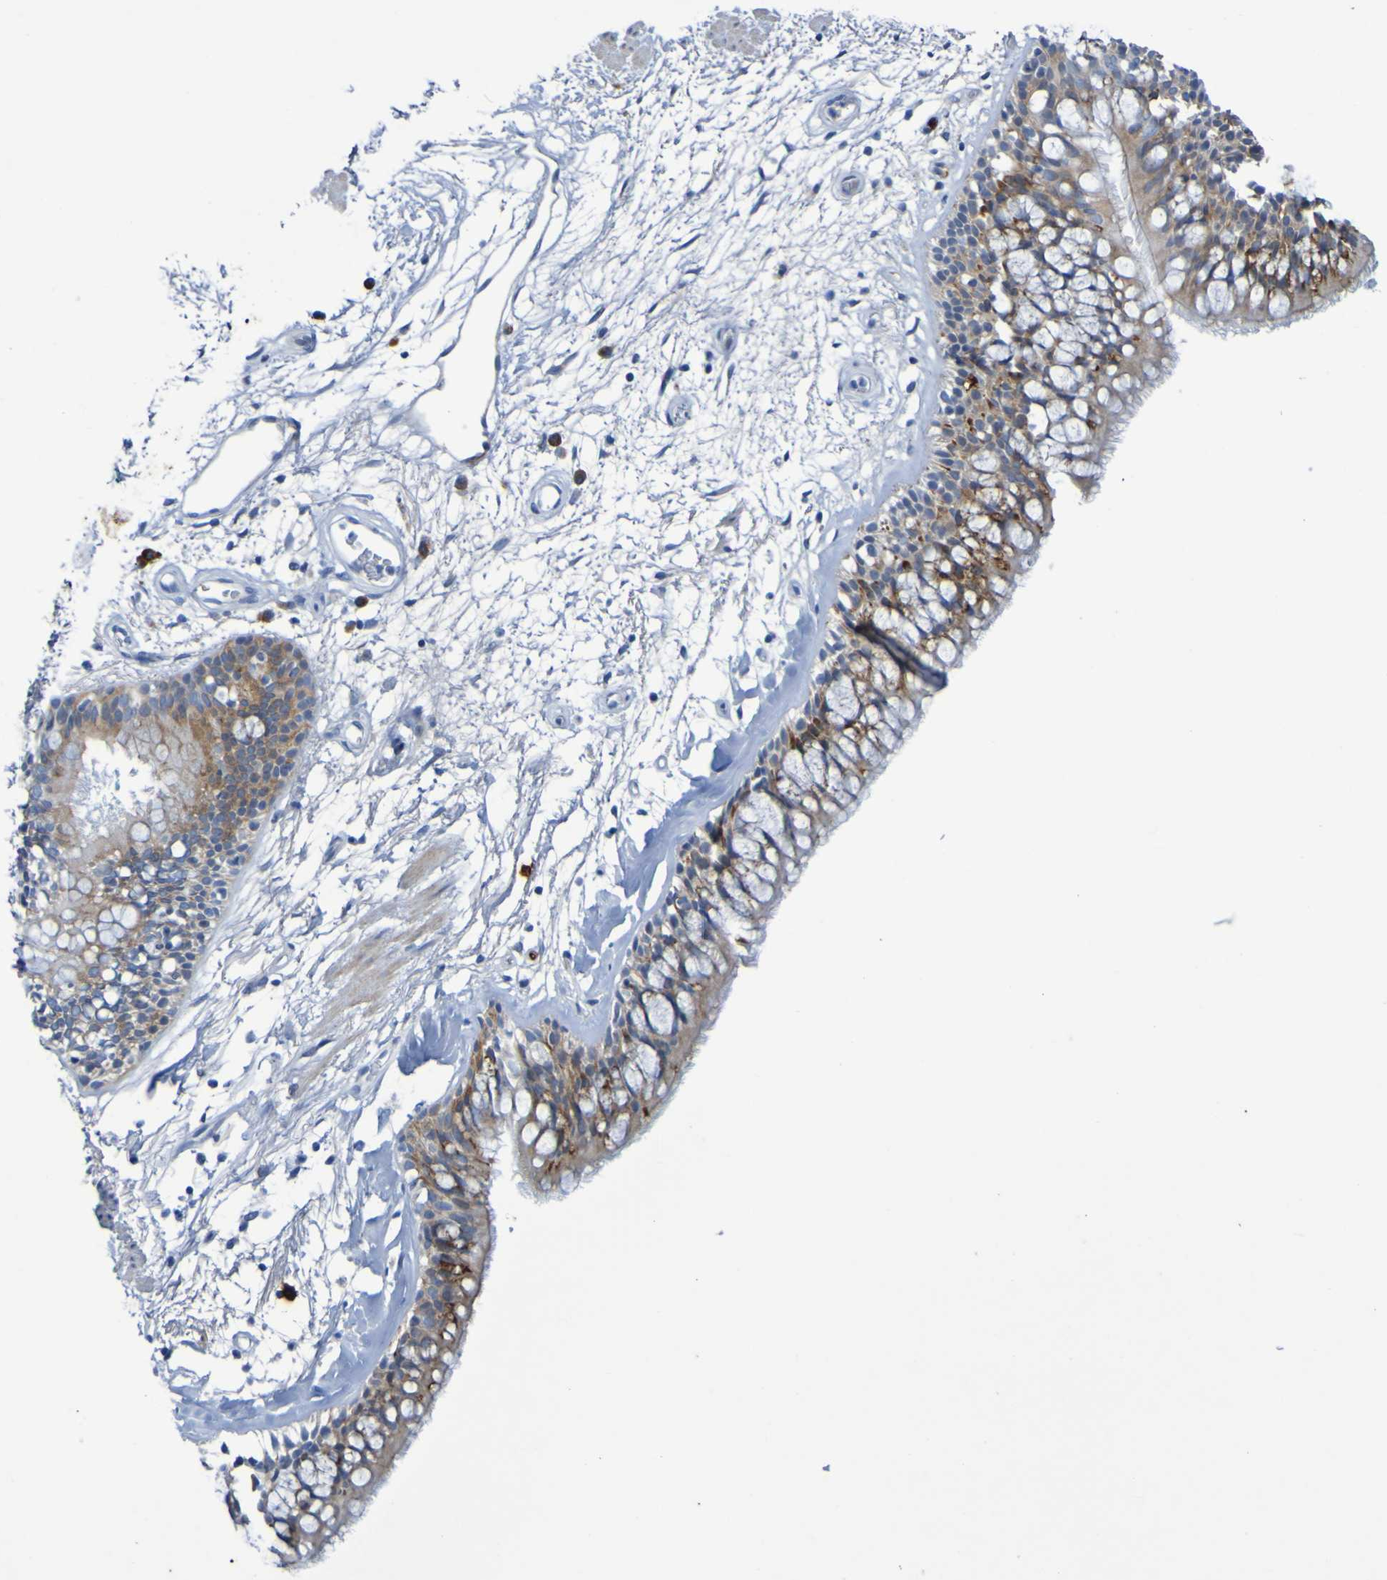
{"staining": {"intensity": "moderate", "quantity": ">75%", "location": "cytoplasmic/membranous"}, "tissue": "bronchus", "cell_type": "Respiratory epithelial cells", "image_type": "normal", "snomed": [{"axis": "morphology", "description": "Normal tissue, NOS"}, {"axis": "morphology", "description": "Adenocarcinoma, NOS"}, {"axis": "topography", "description": "Bronchus"}, {"axis": "topography", "description": "Lung"}], "caption": "Moderate cytoplasmic/membranous protein positivity is present in approximately >75% of respiratory epithelial cells in bronchus. (DAB (3,3'-diaminobenzidine) IHC, brown staining for protein, blue staining for nuclei).", "gene": "C11orf24", "patient": {"sex": "female", "age": 54}}